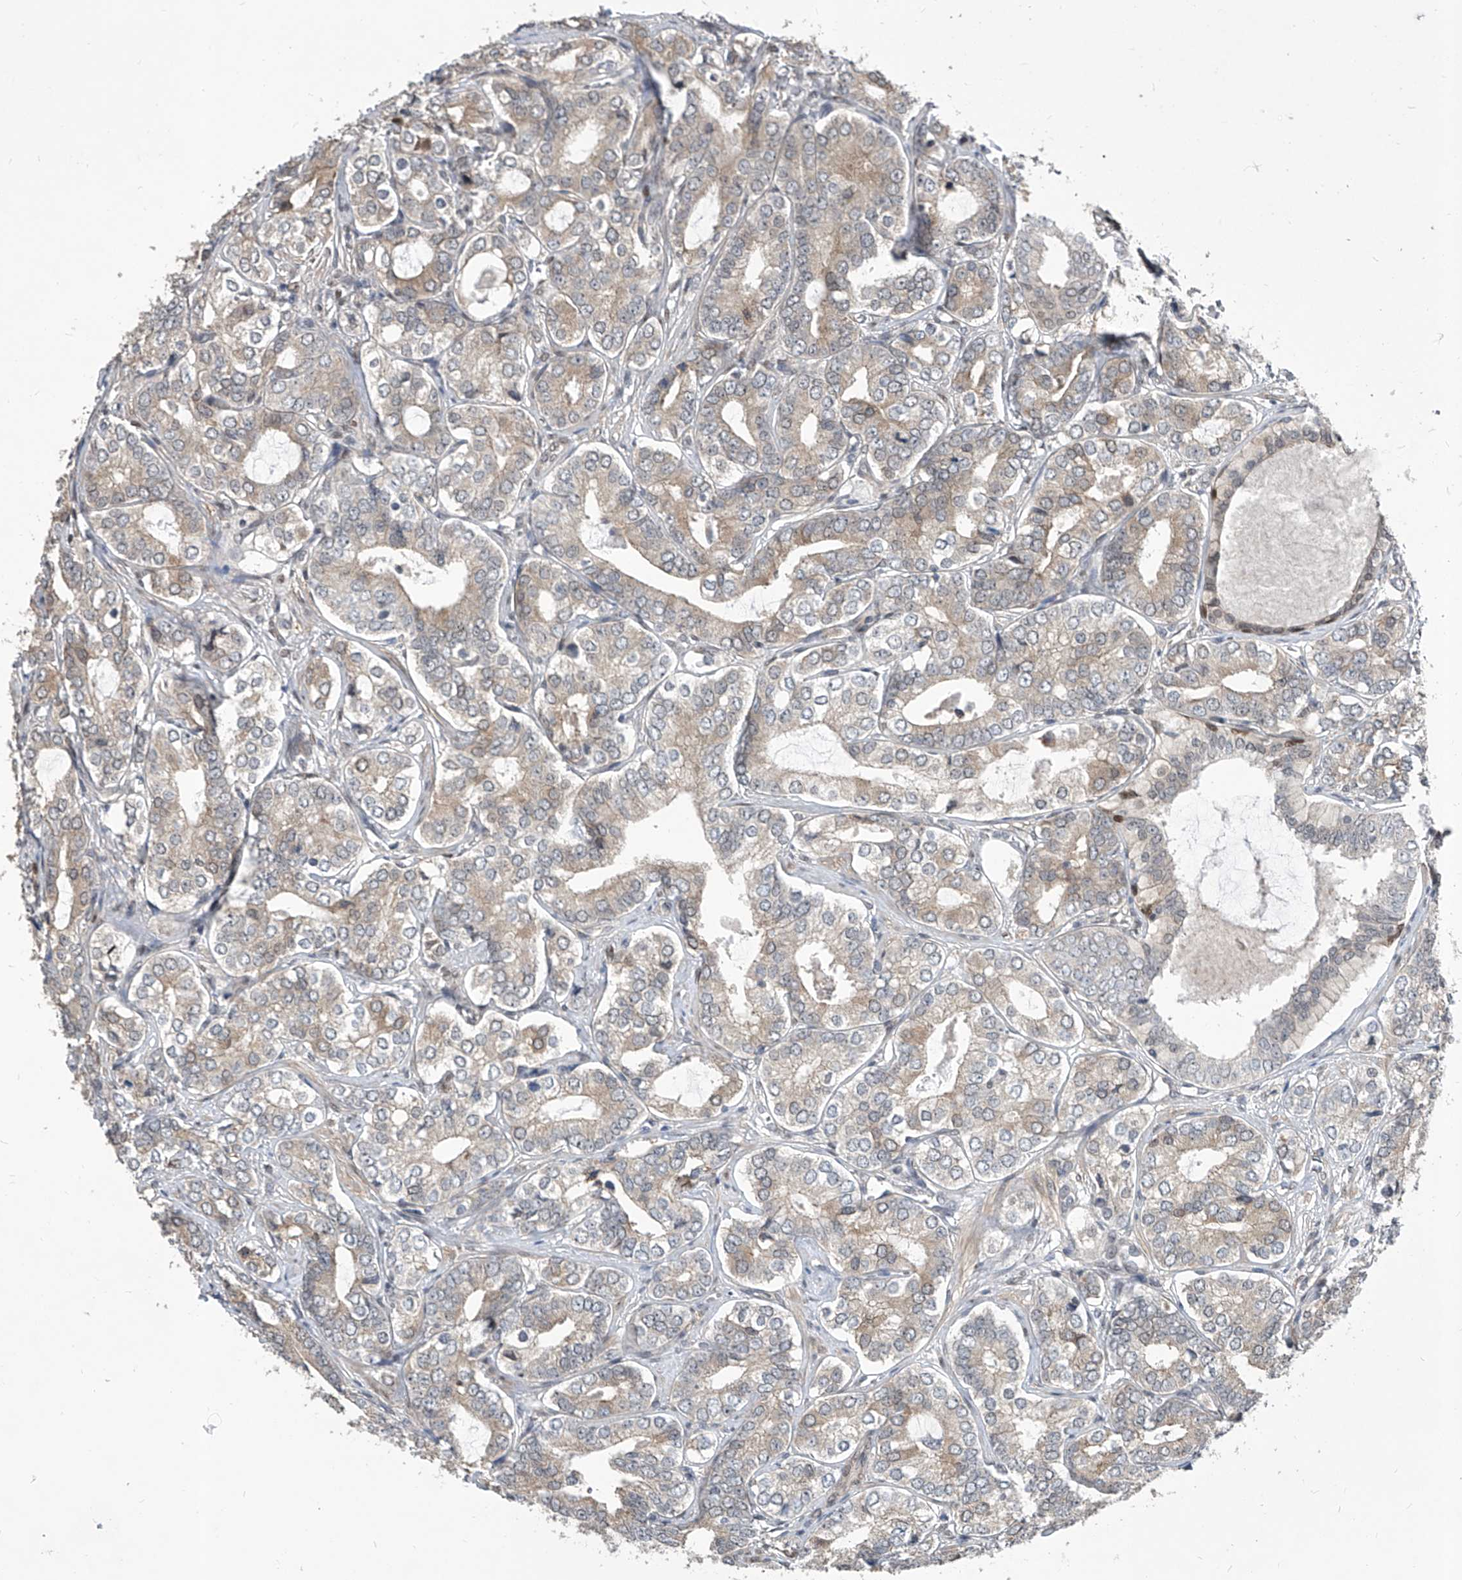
{"staining": {"intensity": "weak", "quantity": "25%-75%", "location": "cytoplasmic/membranous"}, "tissue": "prostate cancer", "cell_type": "Tumor cells", "image_type": "cancer", "snomed": [{"axis": "morphology", "description": "Adenocarcinoma, High grade"}, {"axis": "topography", "description": "Prostate"}], "caption": "Weak cytoplasmic/membranous staining for a protein is seen in about 25%-75% of tumor cells of prostate cancer using immunohistochemistry (IHC).", "gene": "CETN2", "patient": {"sex": "male", "age": 62}}